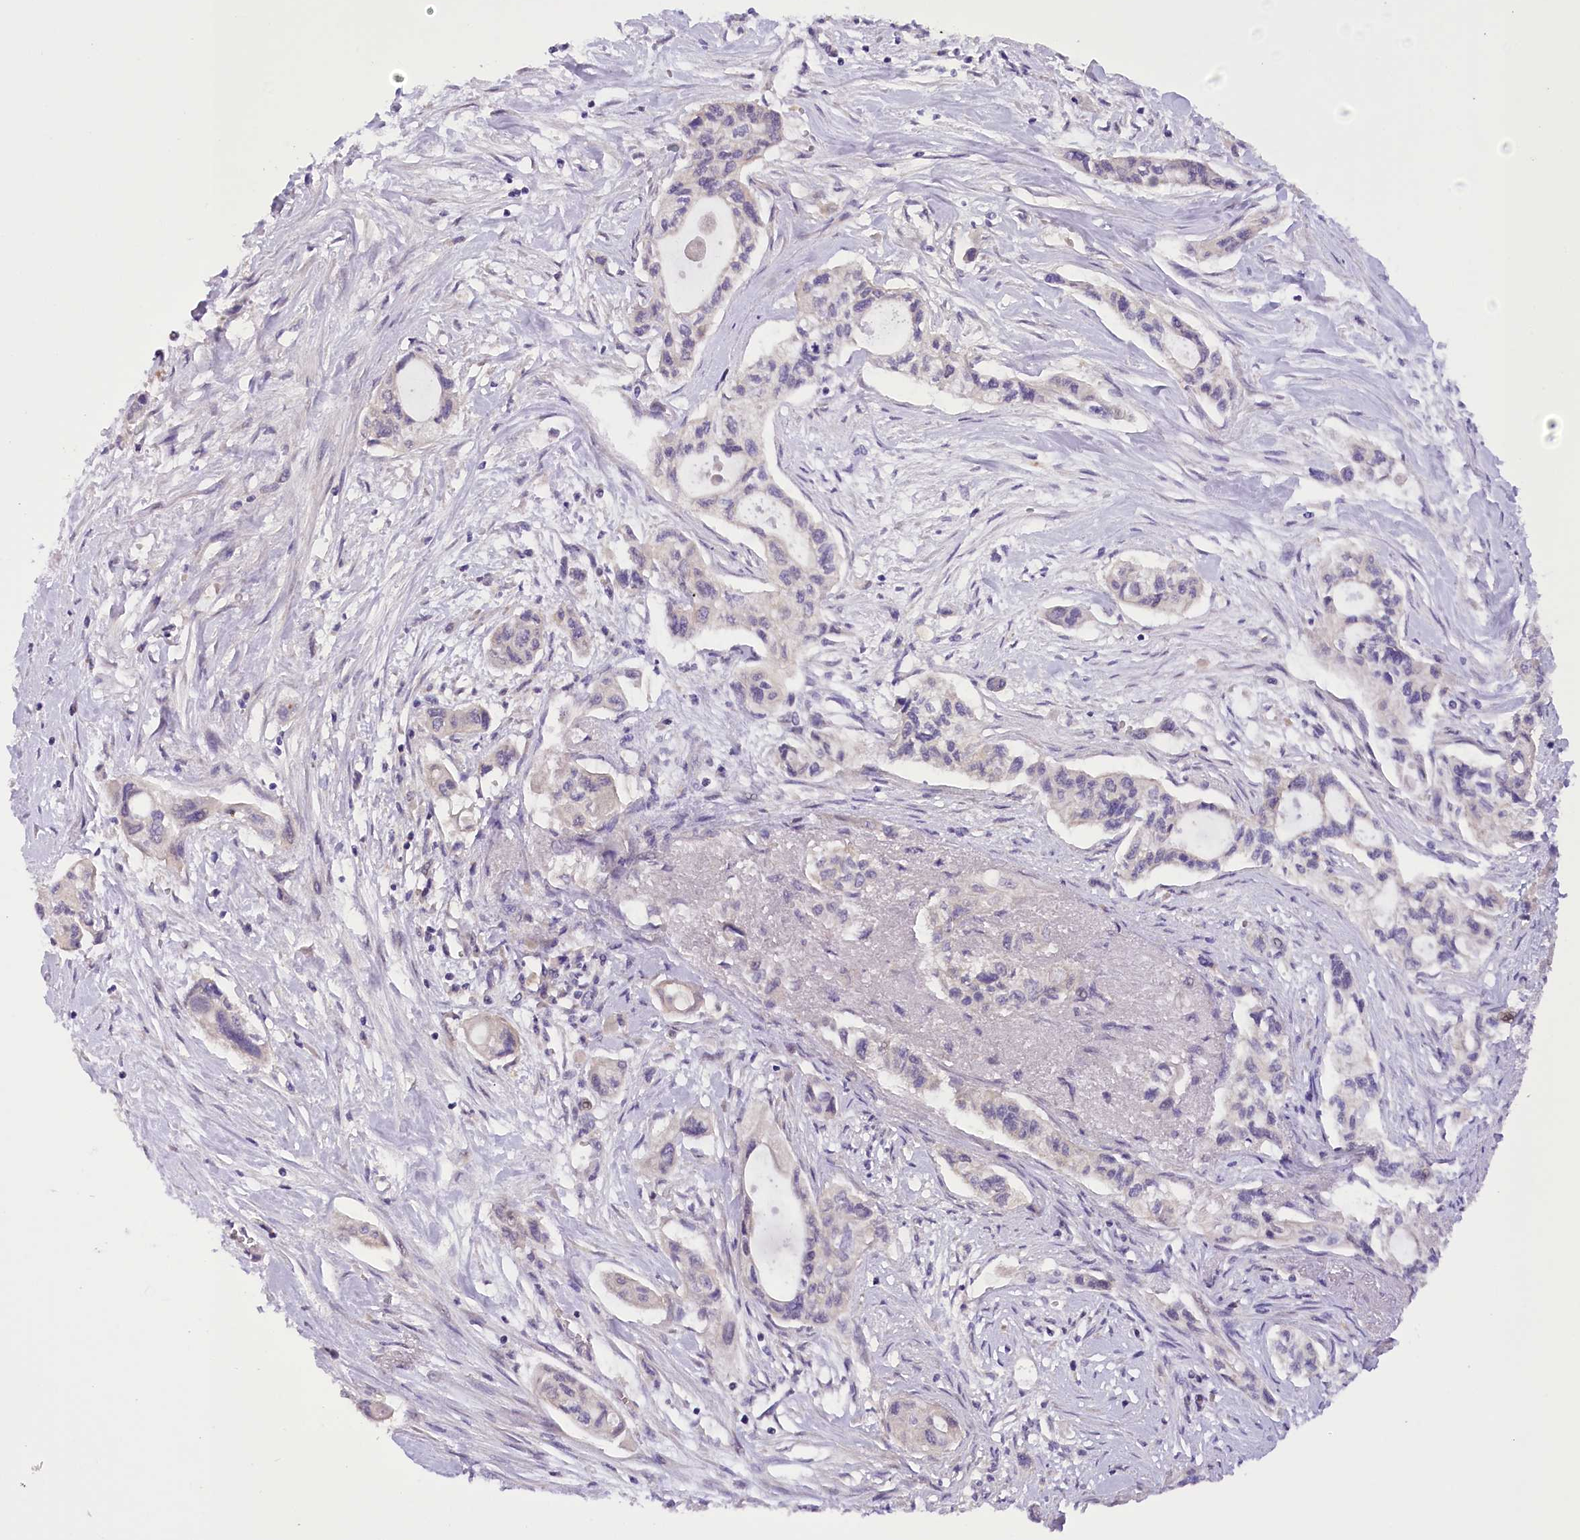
{"staining": {"intensity": "weak", "quantity": "<25%", "location": "cytoplasmic/membranous"}, "tissue": "pancreatic cancer", "cell_type": "Tumor cells", "image_type": "cancer", "snomed": [{"axis": "morphology", "description": "Adenocarcinoma, NOS"}, {"axis": "topography", "description": "Pancreas"}], "caption": "High magnification brightfield microscopy of adenocarcinoma (pancreatic) stained with DAB (brown) and counterstained with hematoxylin (blue): tumor cells show no significant positivity.", "gene": "DCUN1D1", "patient": {"sex": "male", "age": 75}}